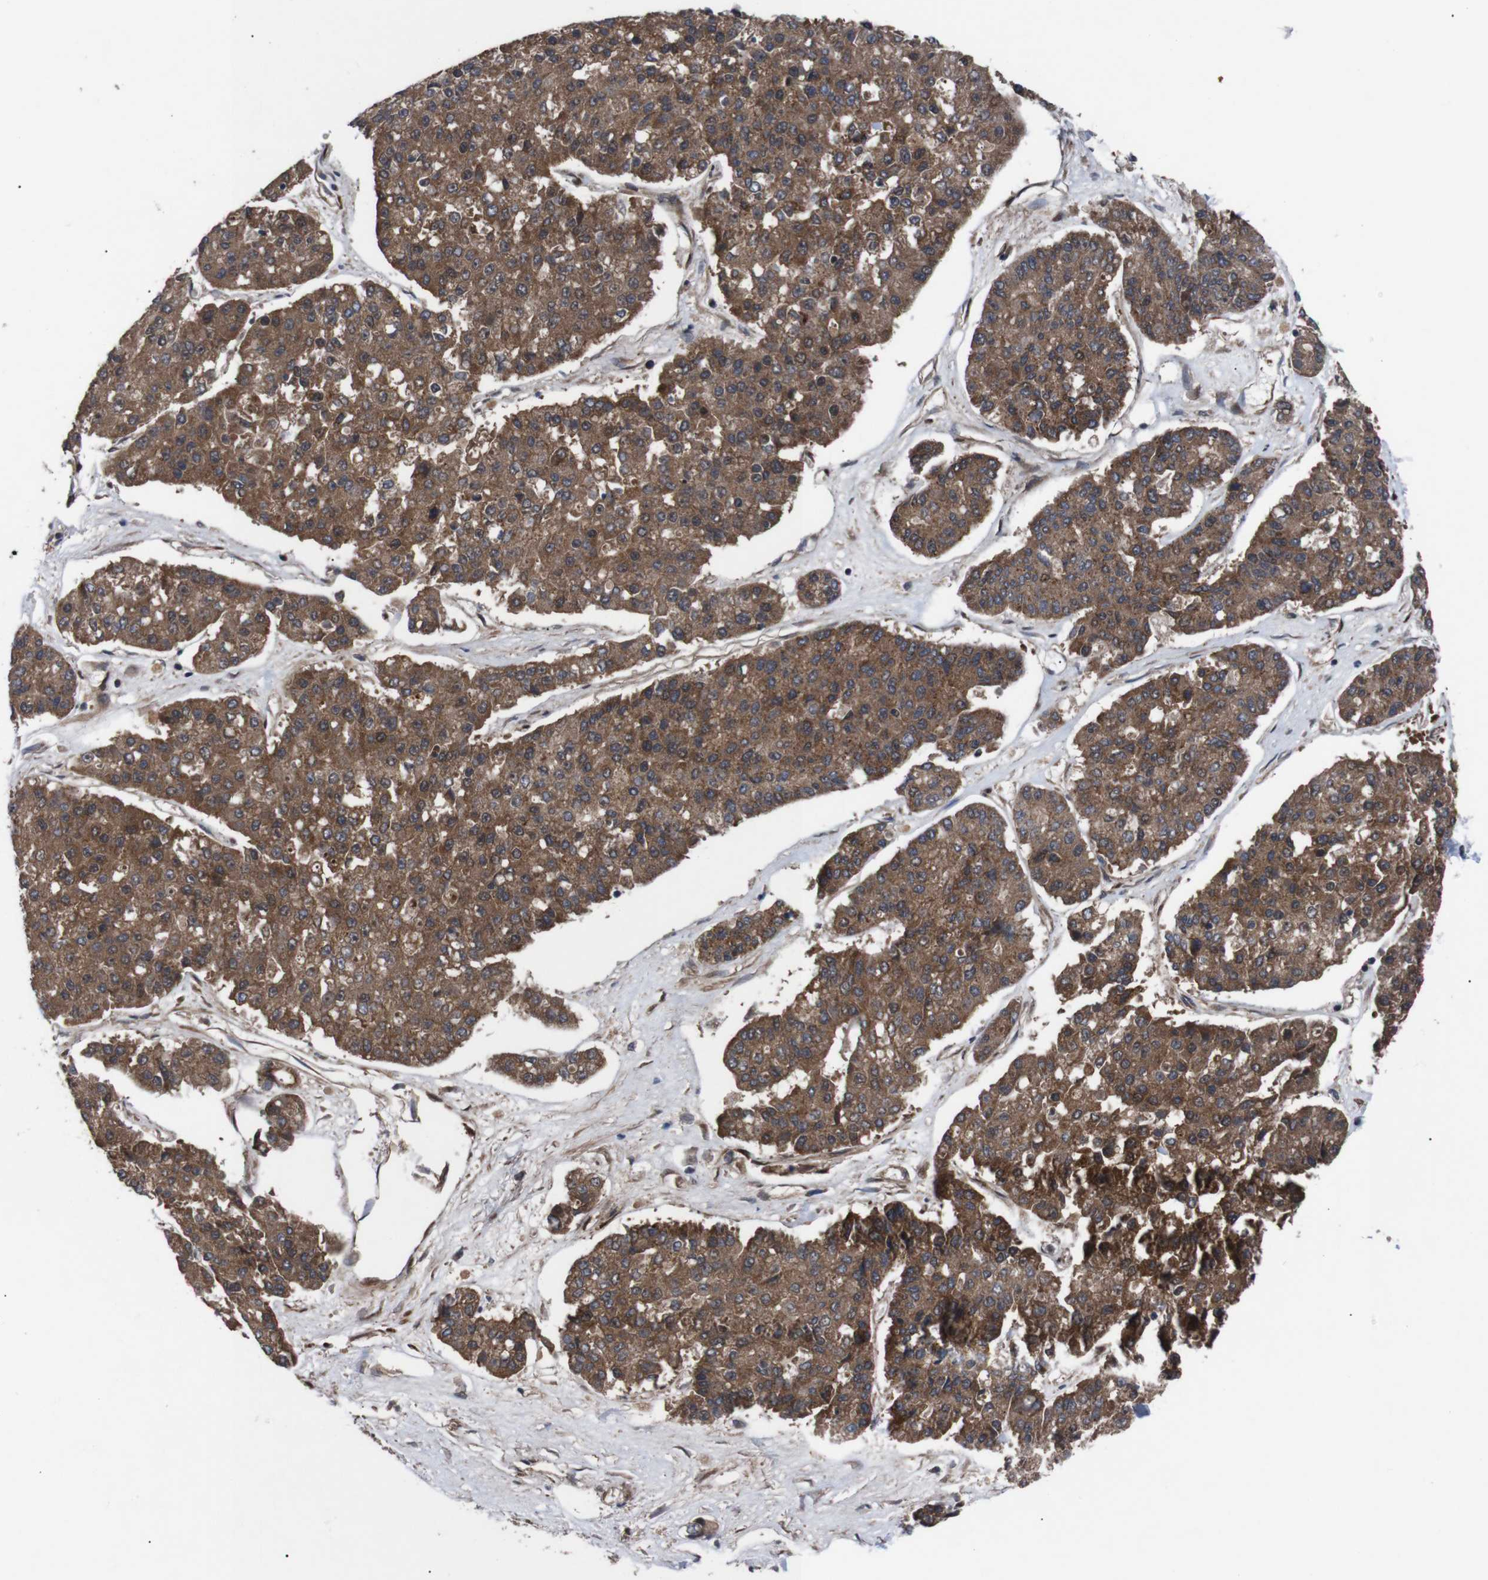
{"staining": {"intensity": "moderate", "quantity": ">75%", "location": "cytoplasmic/membranous"}, "tissue": "pancreatic cancer", "cell_type": "Tumor cells", "image_type": "cancer", "snomed": [{"axis": "morphology", "description": "Adenocarcinoma, NOS"}, {"axis": "topography", "description": "Pancreas"}], "caption": "Pancreatic adenocarcinoma tissue shows moderate cytoplasmic/membranous staining in approximately >75% of tumor cells, visualized by immunohistochemistry.", "gene": "PAWR", "patient": {"sex": "male", "age": 50}}